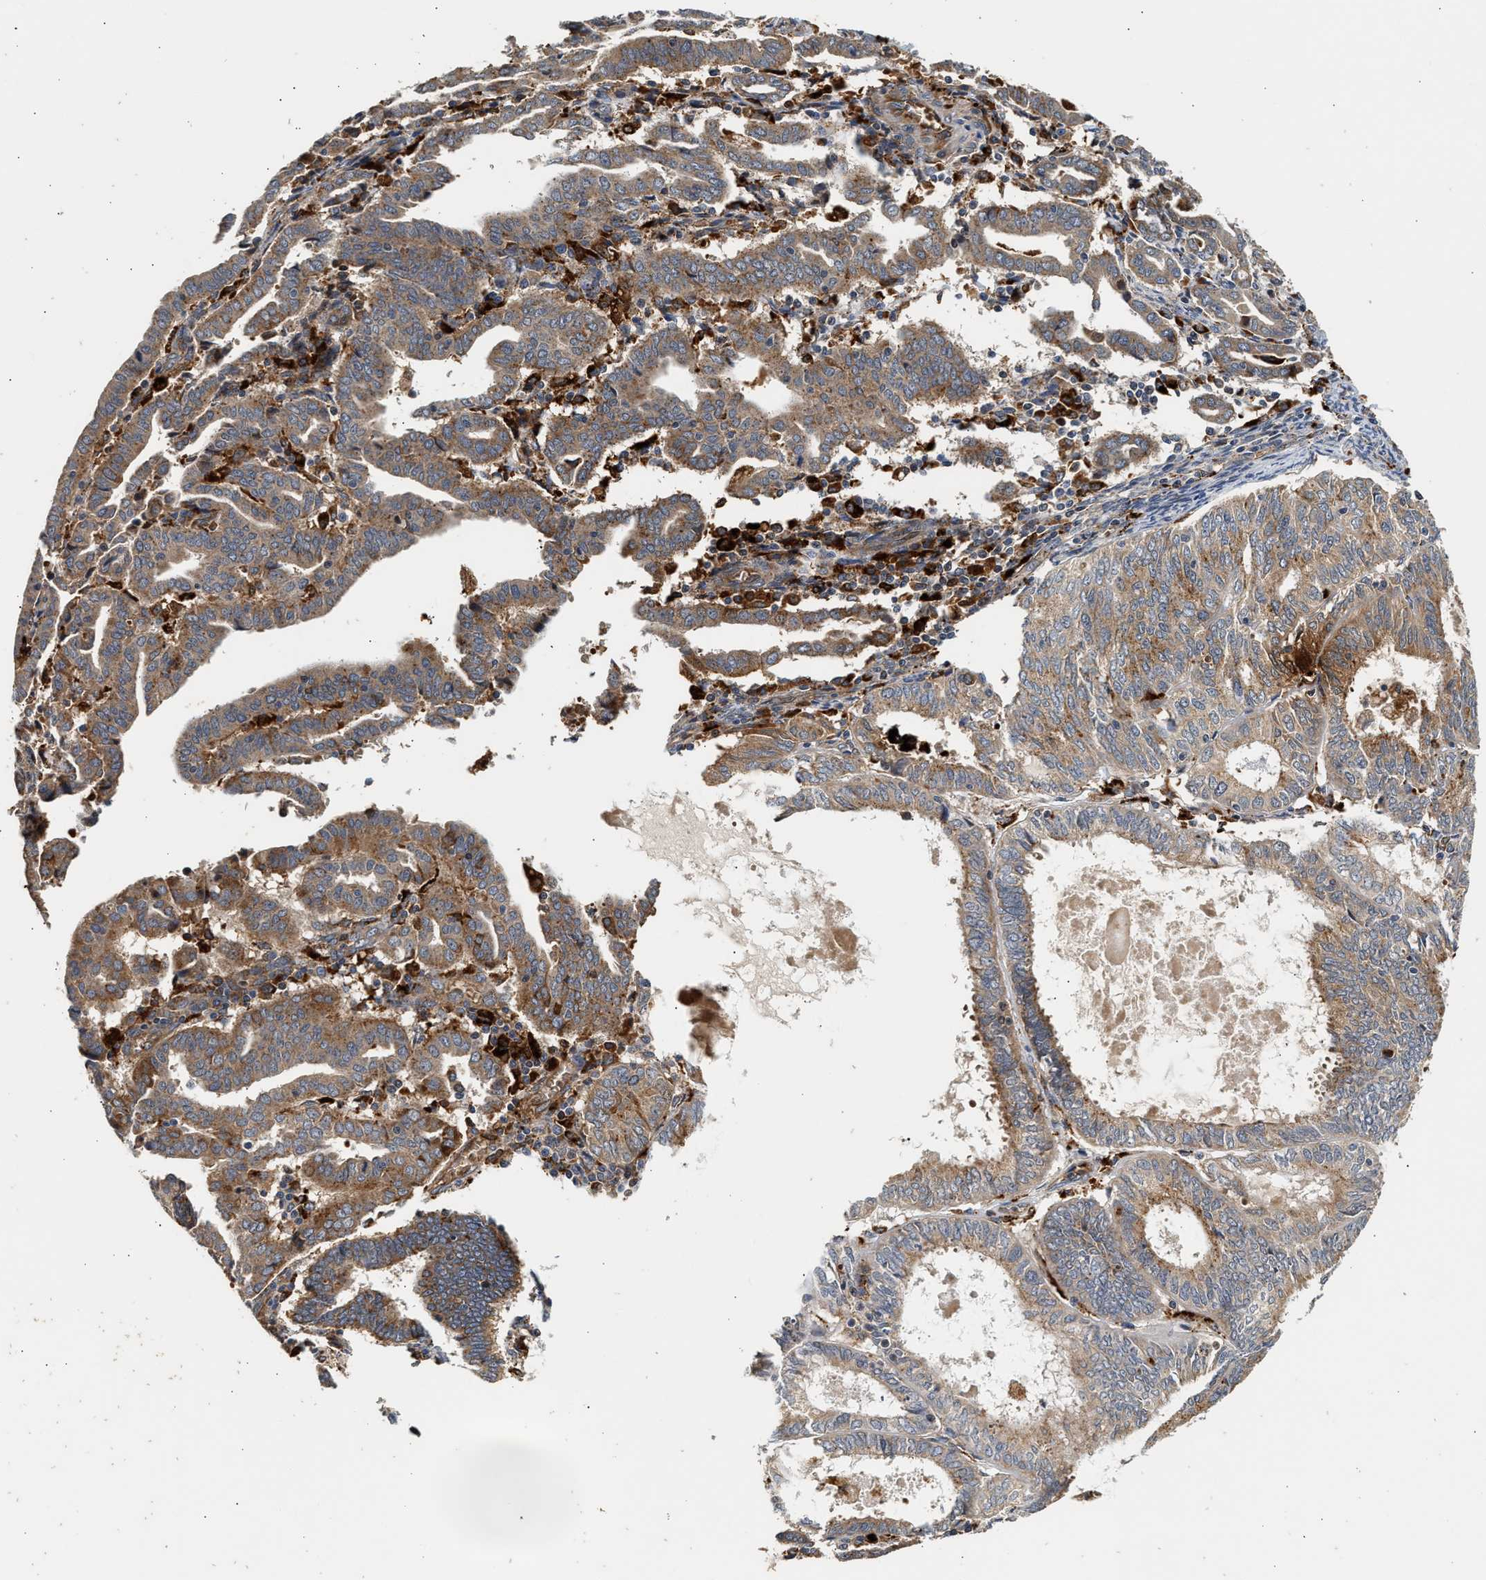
{"staining": {"intensity": "moderate", "quantity": ">75%", "location": "cytoplasmic/membranous"}, "tissue": "endometrial cancer", "cell_type": "Tumor cells", "image_type": "cancer", "snomed": [{"axis": "morphology", "description": "Adenocarcinoma, NOS"}, {"axis": "topography", "description": "Uterus"}], "caption": "Endometrial cancer stained with immunohistochemistry exhibits moderate cytoplasmic/membranous staining in approximately >75% of tumor cells.", "gene": "PLD3", "patient": {"sex": "female", "age": 83}}